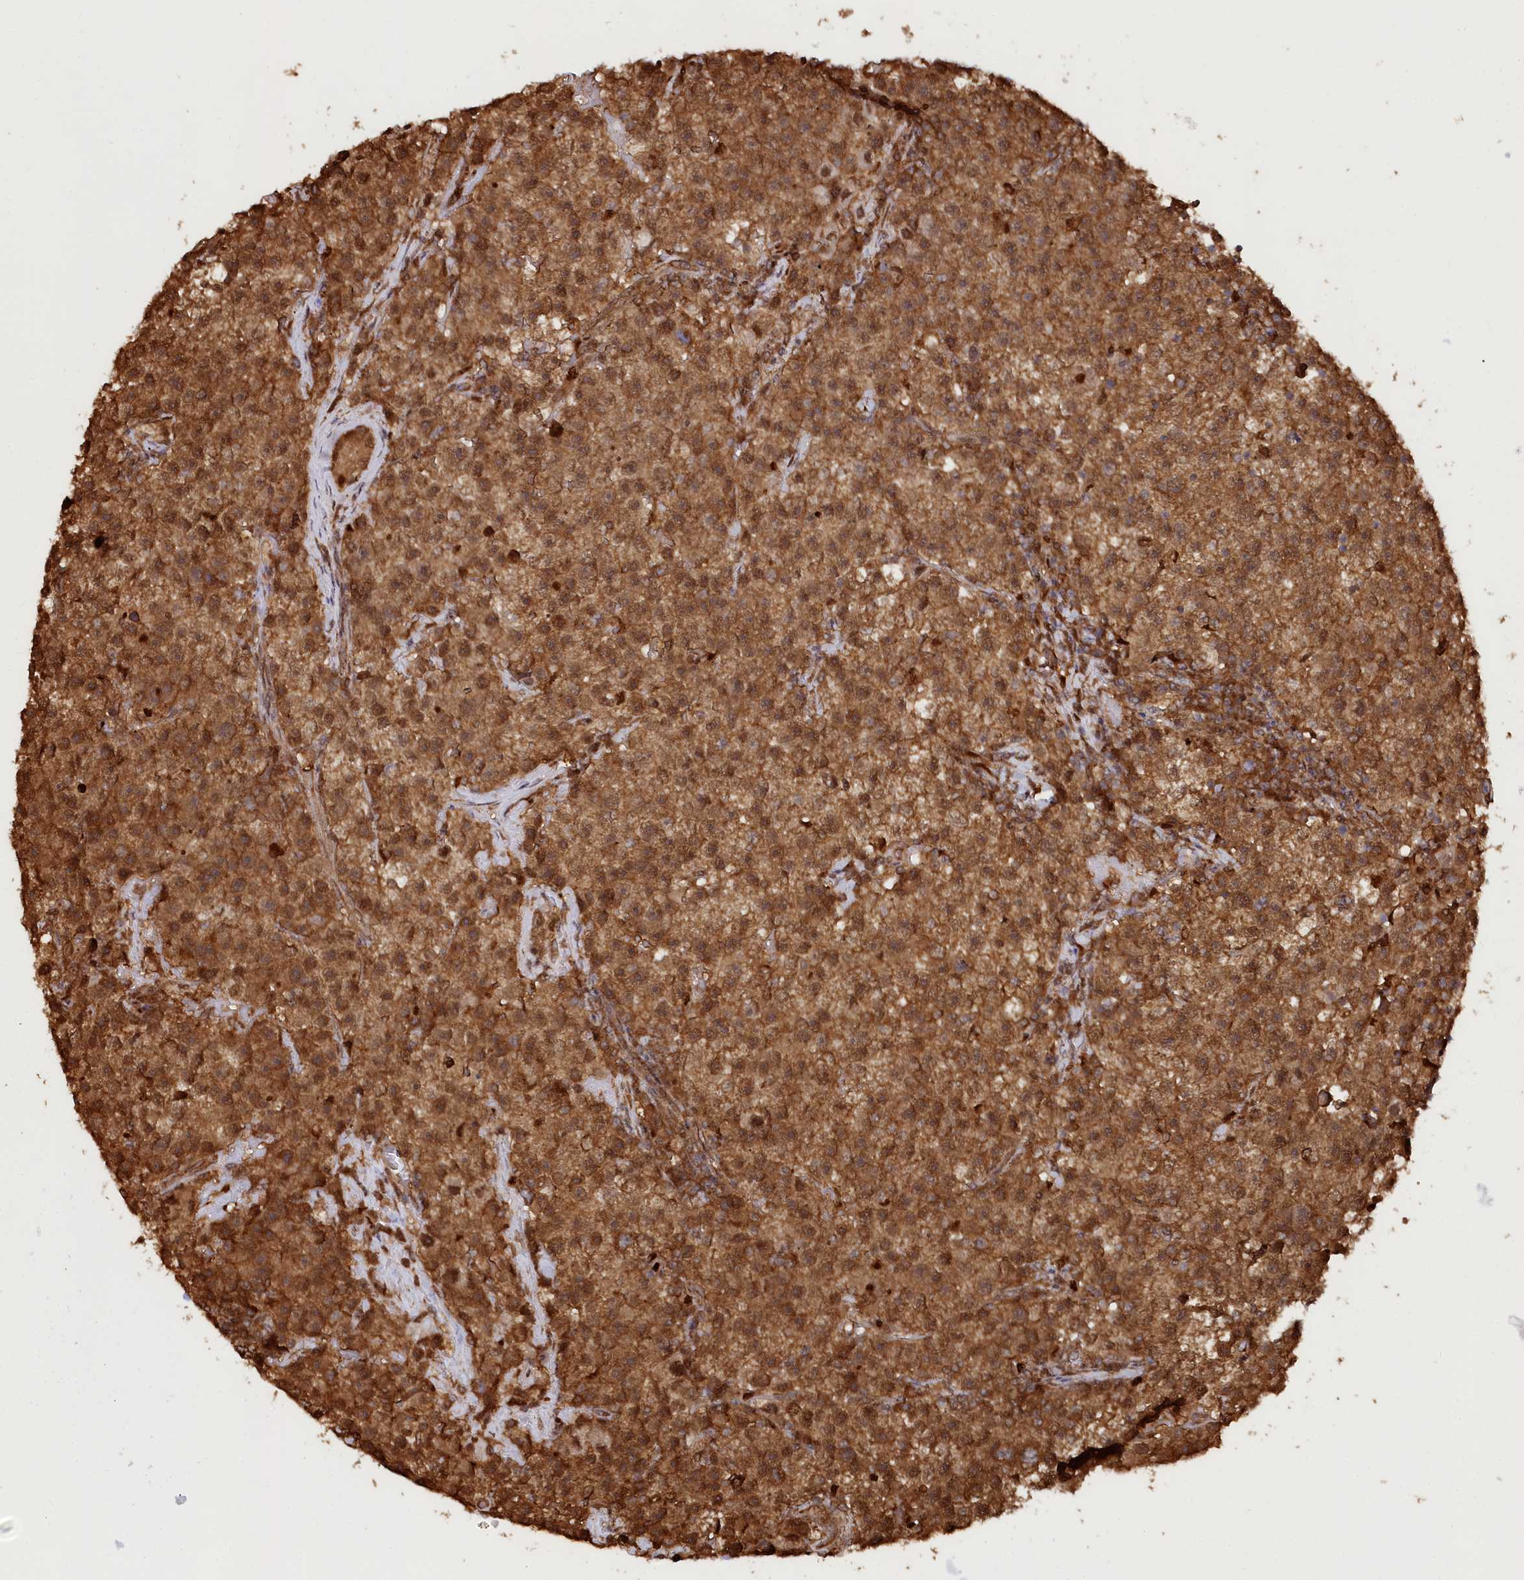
{"staining": {"intensity": "strong", "quantity": ">75%", "location": "cytoplasmic/membranous,nuclear"}, "tissue": "testis cancer", "cell_type": "Tumor cells", "image_type": "cancer", "snomed": [{"axis": "morphology", "description": "Seminoma, NOS"}, {"axis": "topography", "description": "Testis"}], "caption": "High-power microscopy captured an IHC photomicrograph of testis seminoma, revealing strong cytoplasmic/membranous and nuclear positivity in approximately >75% of tumor cells.", "gene": "PSMA1", "patient": {"sex": "male", "age": 22}}